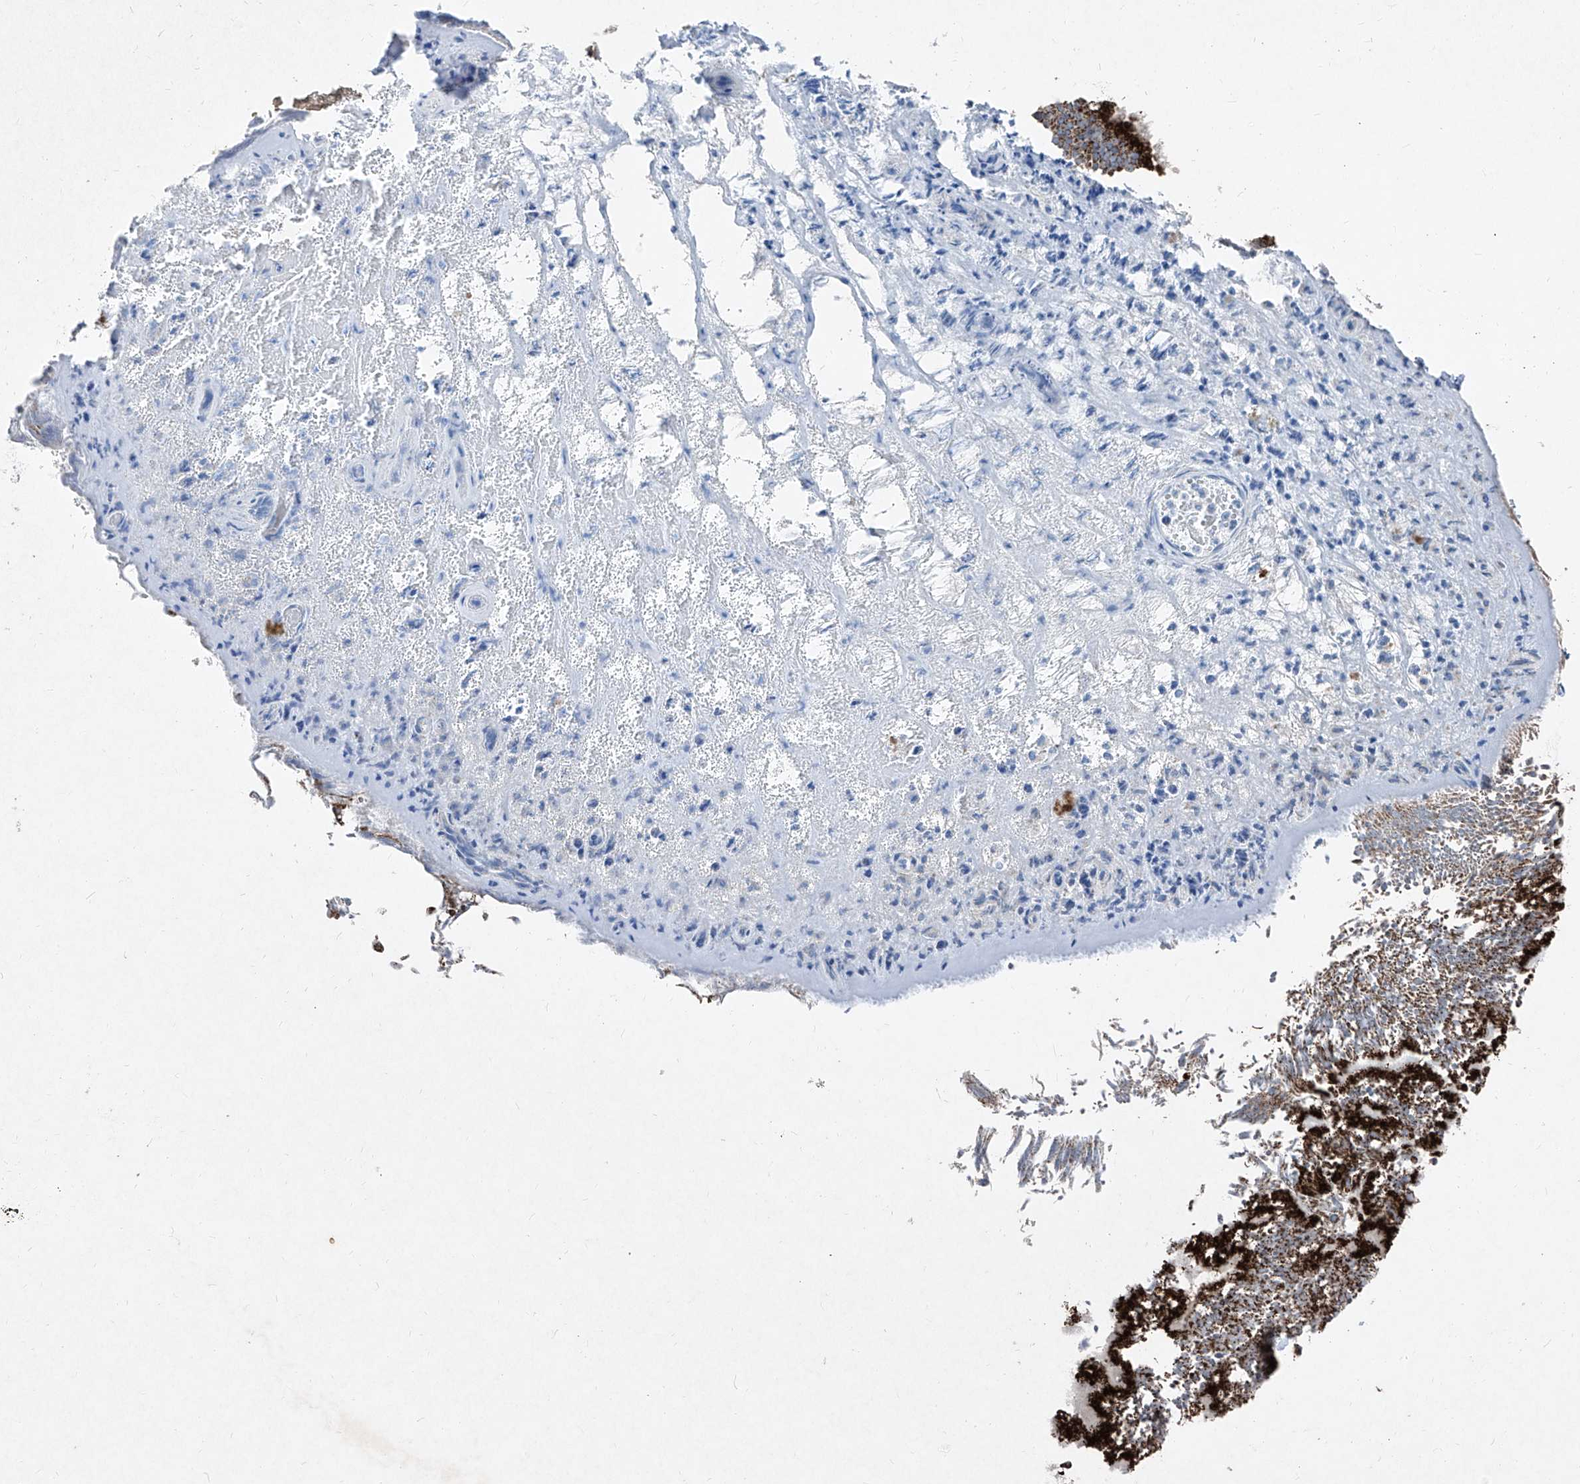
{"staining": {"intensity": "strong", "quantity": ">75%", "location": "cytoplasmic/membranous"}, "tissue": "nasopharynx", "cell_type": "Respiratory epithelial cells", "image_type": "normal", "snomed": [{"axis": "morphology", "description": "Normal tissue, NOS"}, {"axis": "morphology", "description": "Inflammation, NOS"}, {"axis": "morphology", "description": "Malignant melanoma, Metastatic site"}, {"axis": "topography", "description": "Nasopharynx"}], "caption": "Immunohistochemical staining of benign nasopharynx displays strong cytoplasmic/membranous protein staining in approximately >75% of respiratory epithelial cells.", "gene": "ABCD3", "patient": {"sex": "male", "age": 70}}